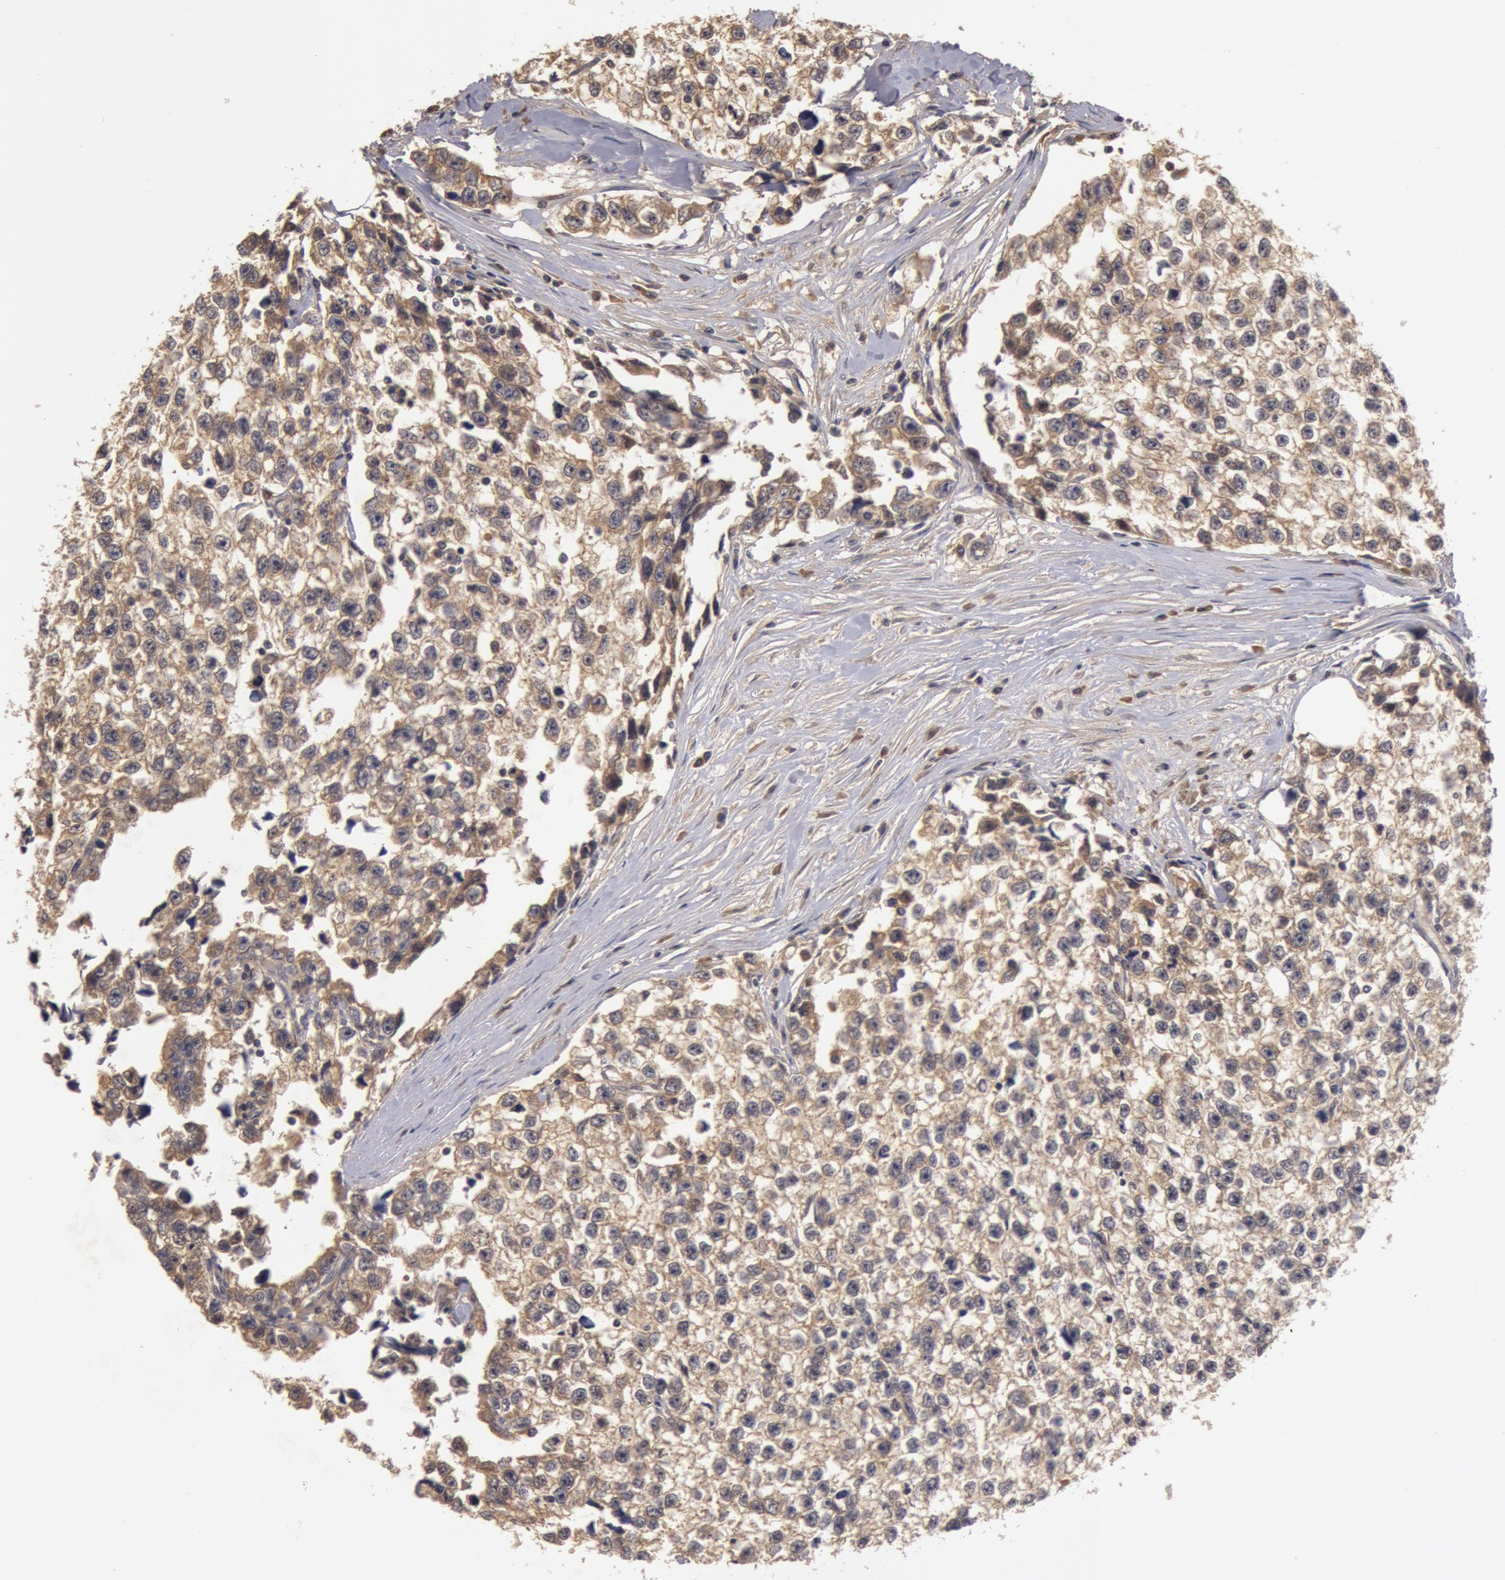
{"staining": {"intensity": "weak", "quantity": ">75%", "location": "cytoplasmic/membranous"}, "tissue": "testis cancer", "cell_type": "Tumor cells", "image_type": "cancer", "snomed": [{"axis": "morphology", "description": "Seminoma, NOS"}, {"axis": "morphology", "description": "Carcinoma, Embryonal, NOS"}, {"axis": "topography", "description": "Testis"}], "caption": "Immunohistochemistry histopathology image of neoplastic tissue: seminoma (testis) stained using immunohistochemistry (IHC) displays low levels of weak protein expression localized specifically in the cytoplasmic/membranous of tumor cells, appearing as a cytoplasmic/membranous brown color.", "gene": "BCHE", "patient": {"sex": "male", "age": 30}}